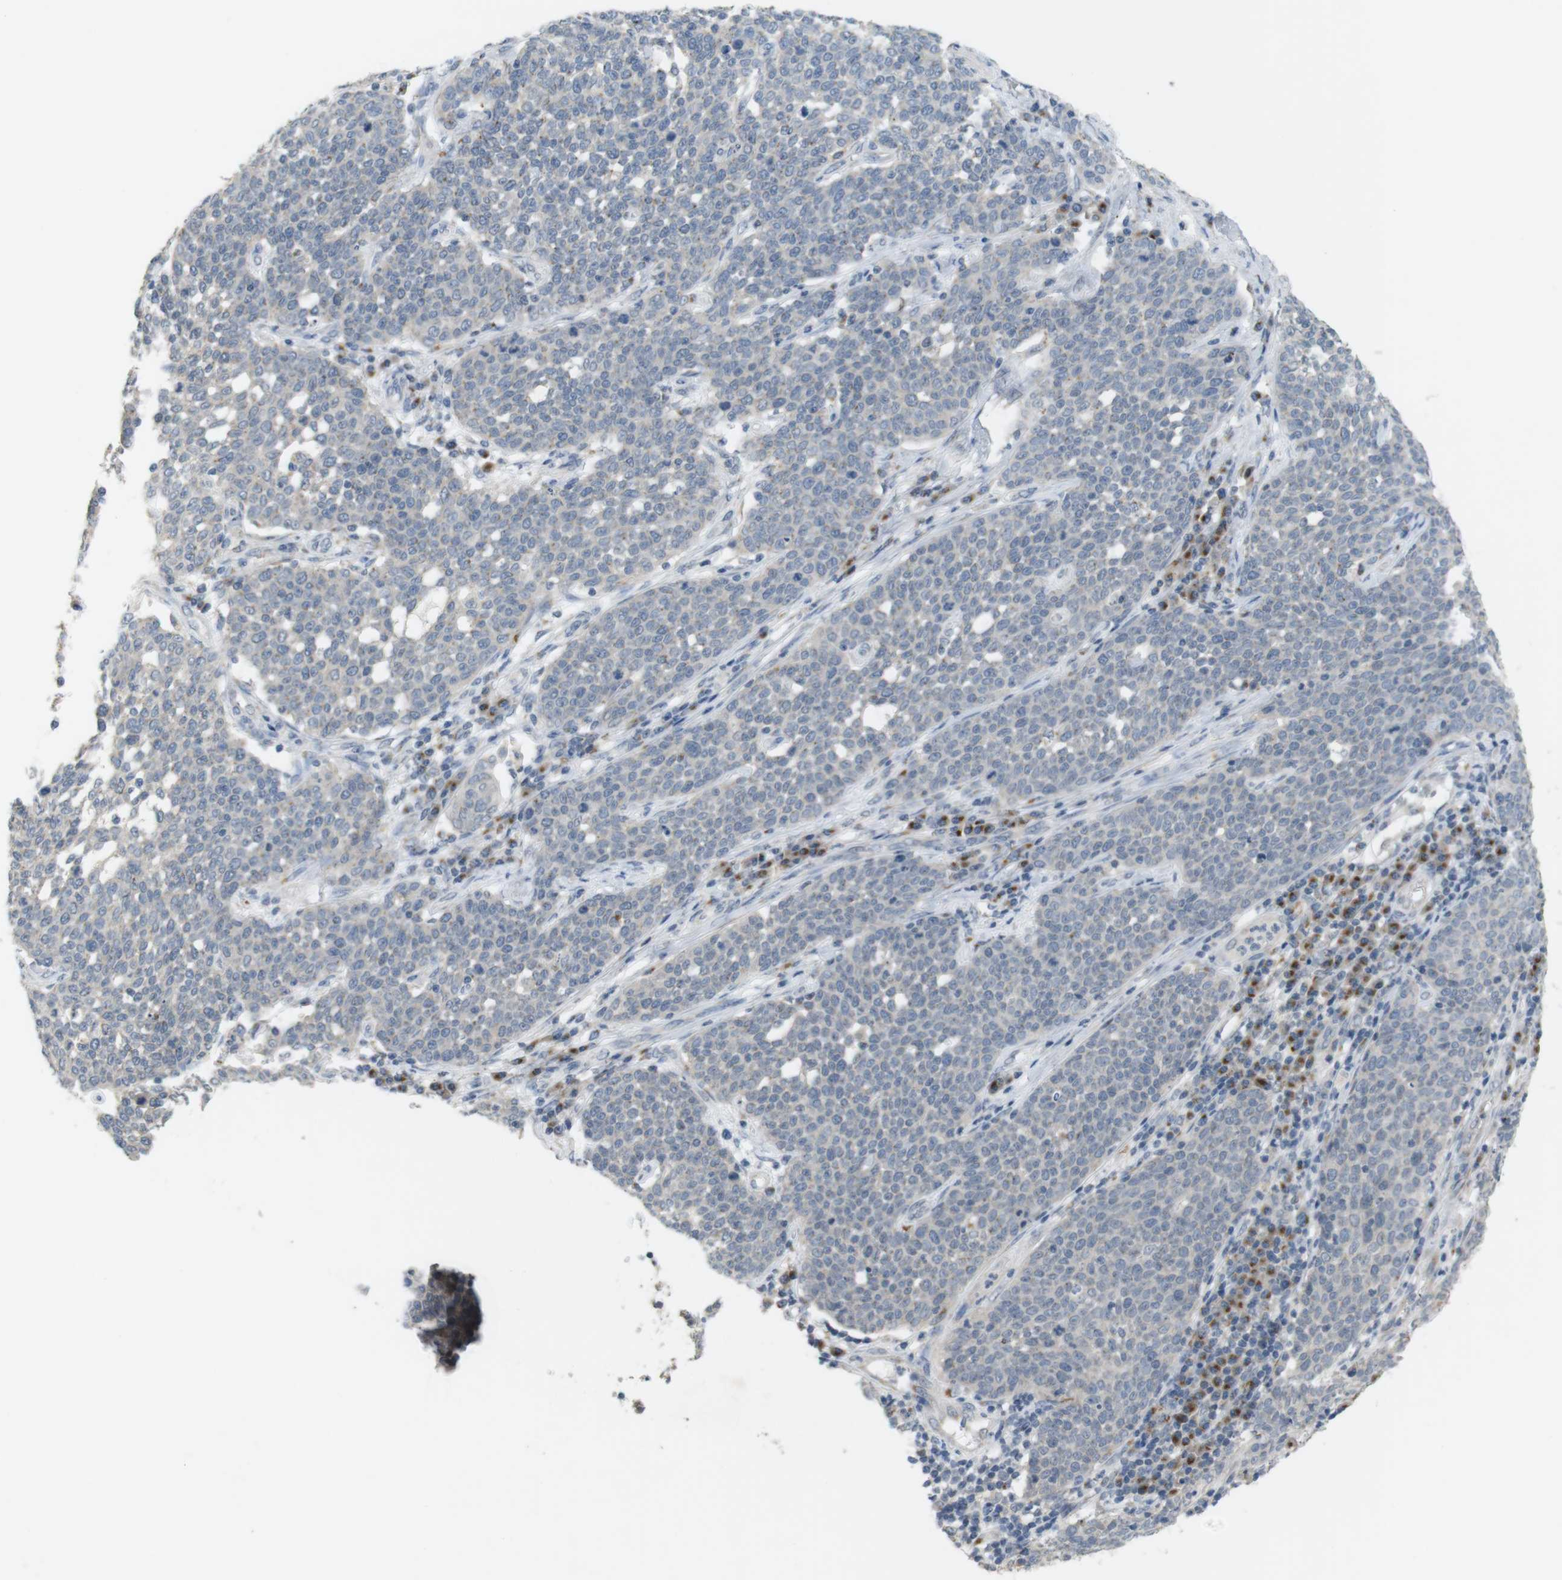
{"staining": {"intensity": "negative", "quantity": "none", "location": "none"}, "tissue": "cervical cancer", "cell_type": "Tumor cells", "image_type": "cancer", "snomed": [{"axis": "morphology", "description": "Squamous cell carcinoma, NOS"}, {"axis": "topography", "description": "Cervix"}], "caption": "Tumor cells are negative for brown protein staining in squamous cell carcinoma (cervical).", "gene": "YIPF3", "patient": {"sex": "female", "age": 34}}